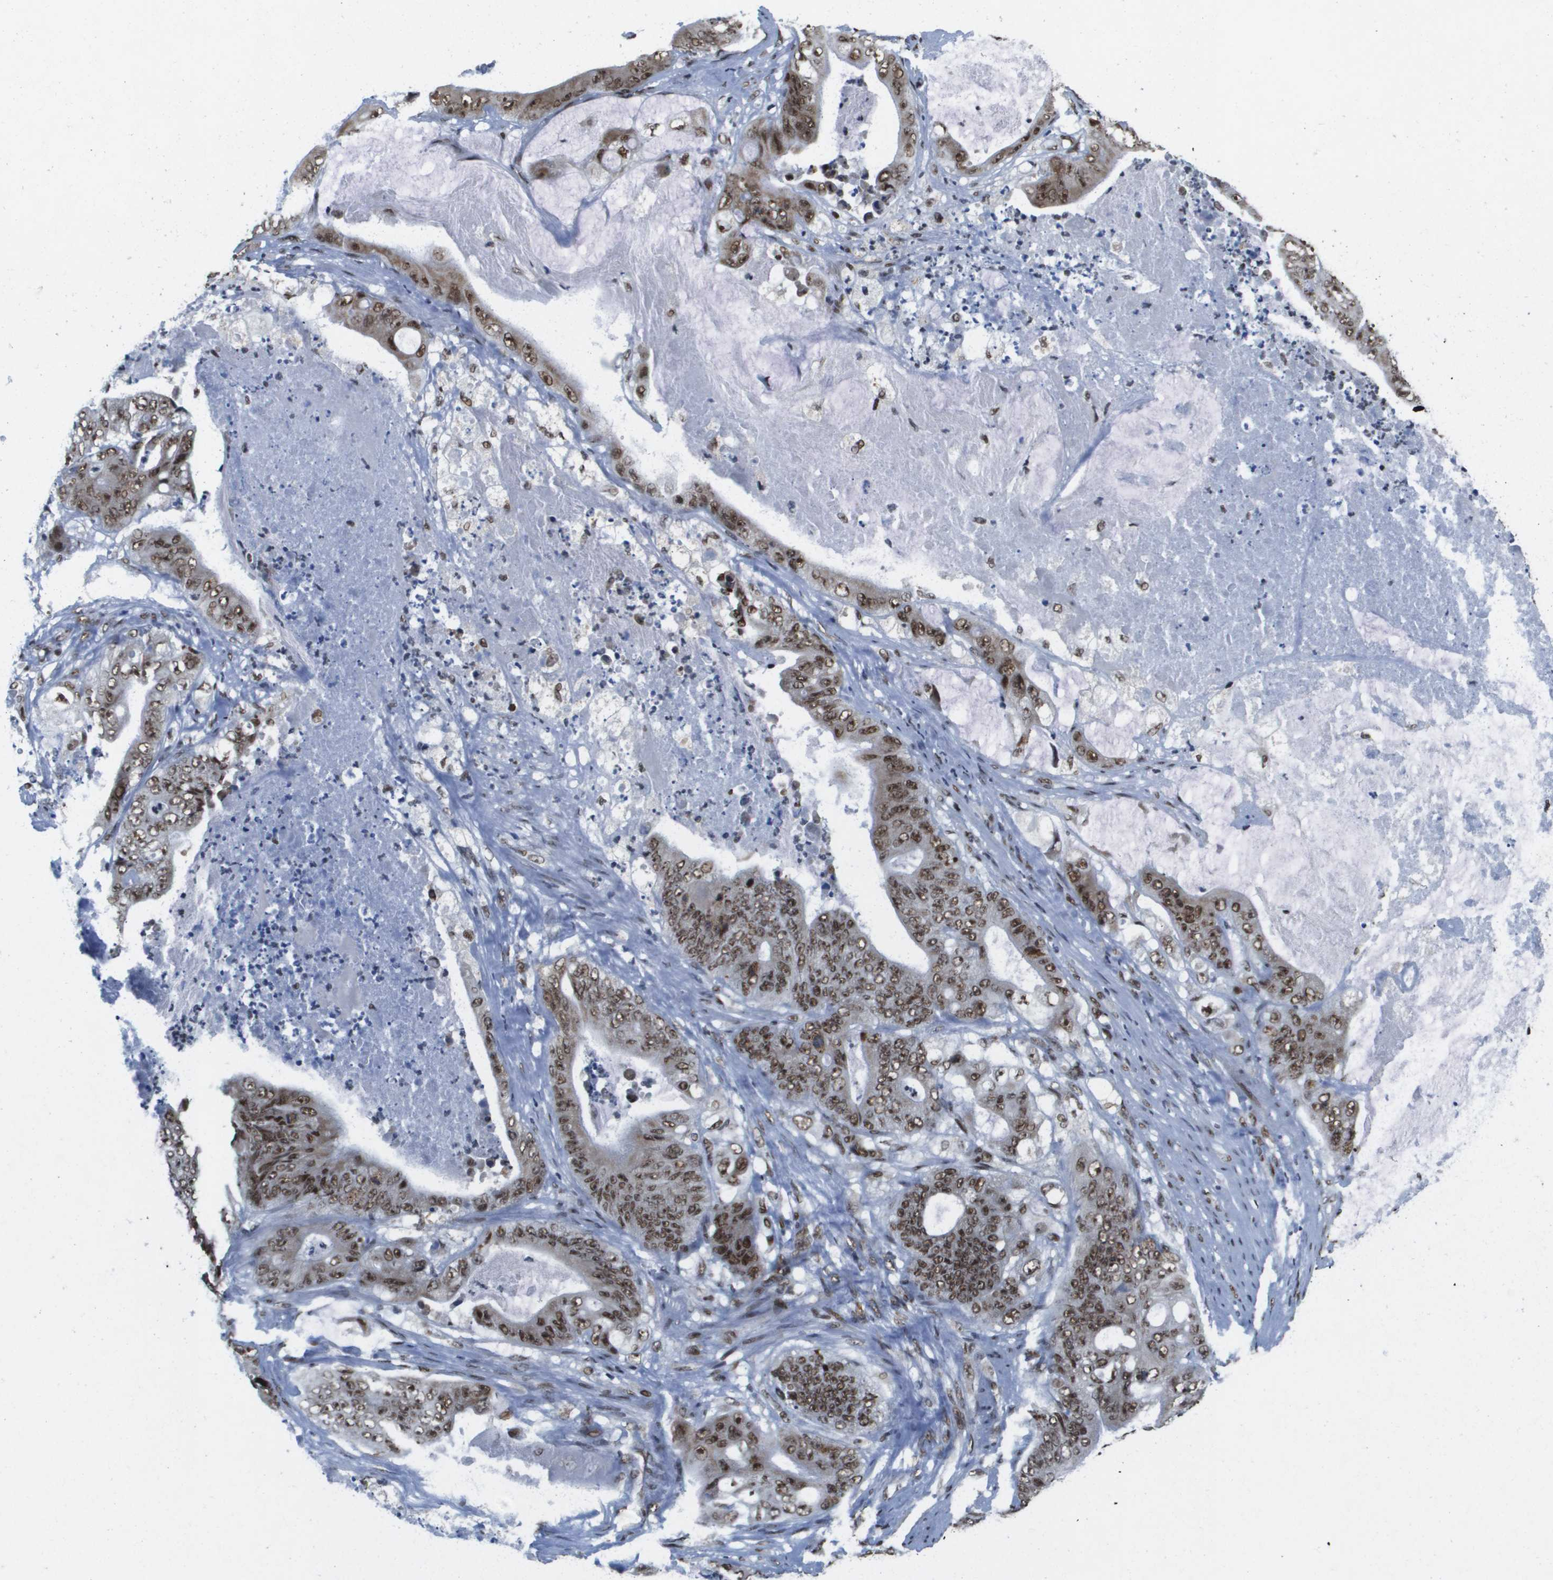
{"staining": {"intensity": "moderate", "quantity": ">75%", "location": "nuclear"}, "tissue": "stomach cancer", "cell_type": "Tumor cells", "image_type": "cancer", "snomed": [{"axis": "morphology", "description": "Adenocarcinoma, NOS"}, {"axis": "topography", "description": "Stomach"}], "caption": "A brown stain highlights moderate nuclear expression of a protein in stomach cancer (adenocarcinoma) tumor cells.", "gene": "NSRP1", "patient": {"sex": "female", "age": 73}}